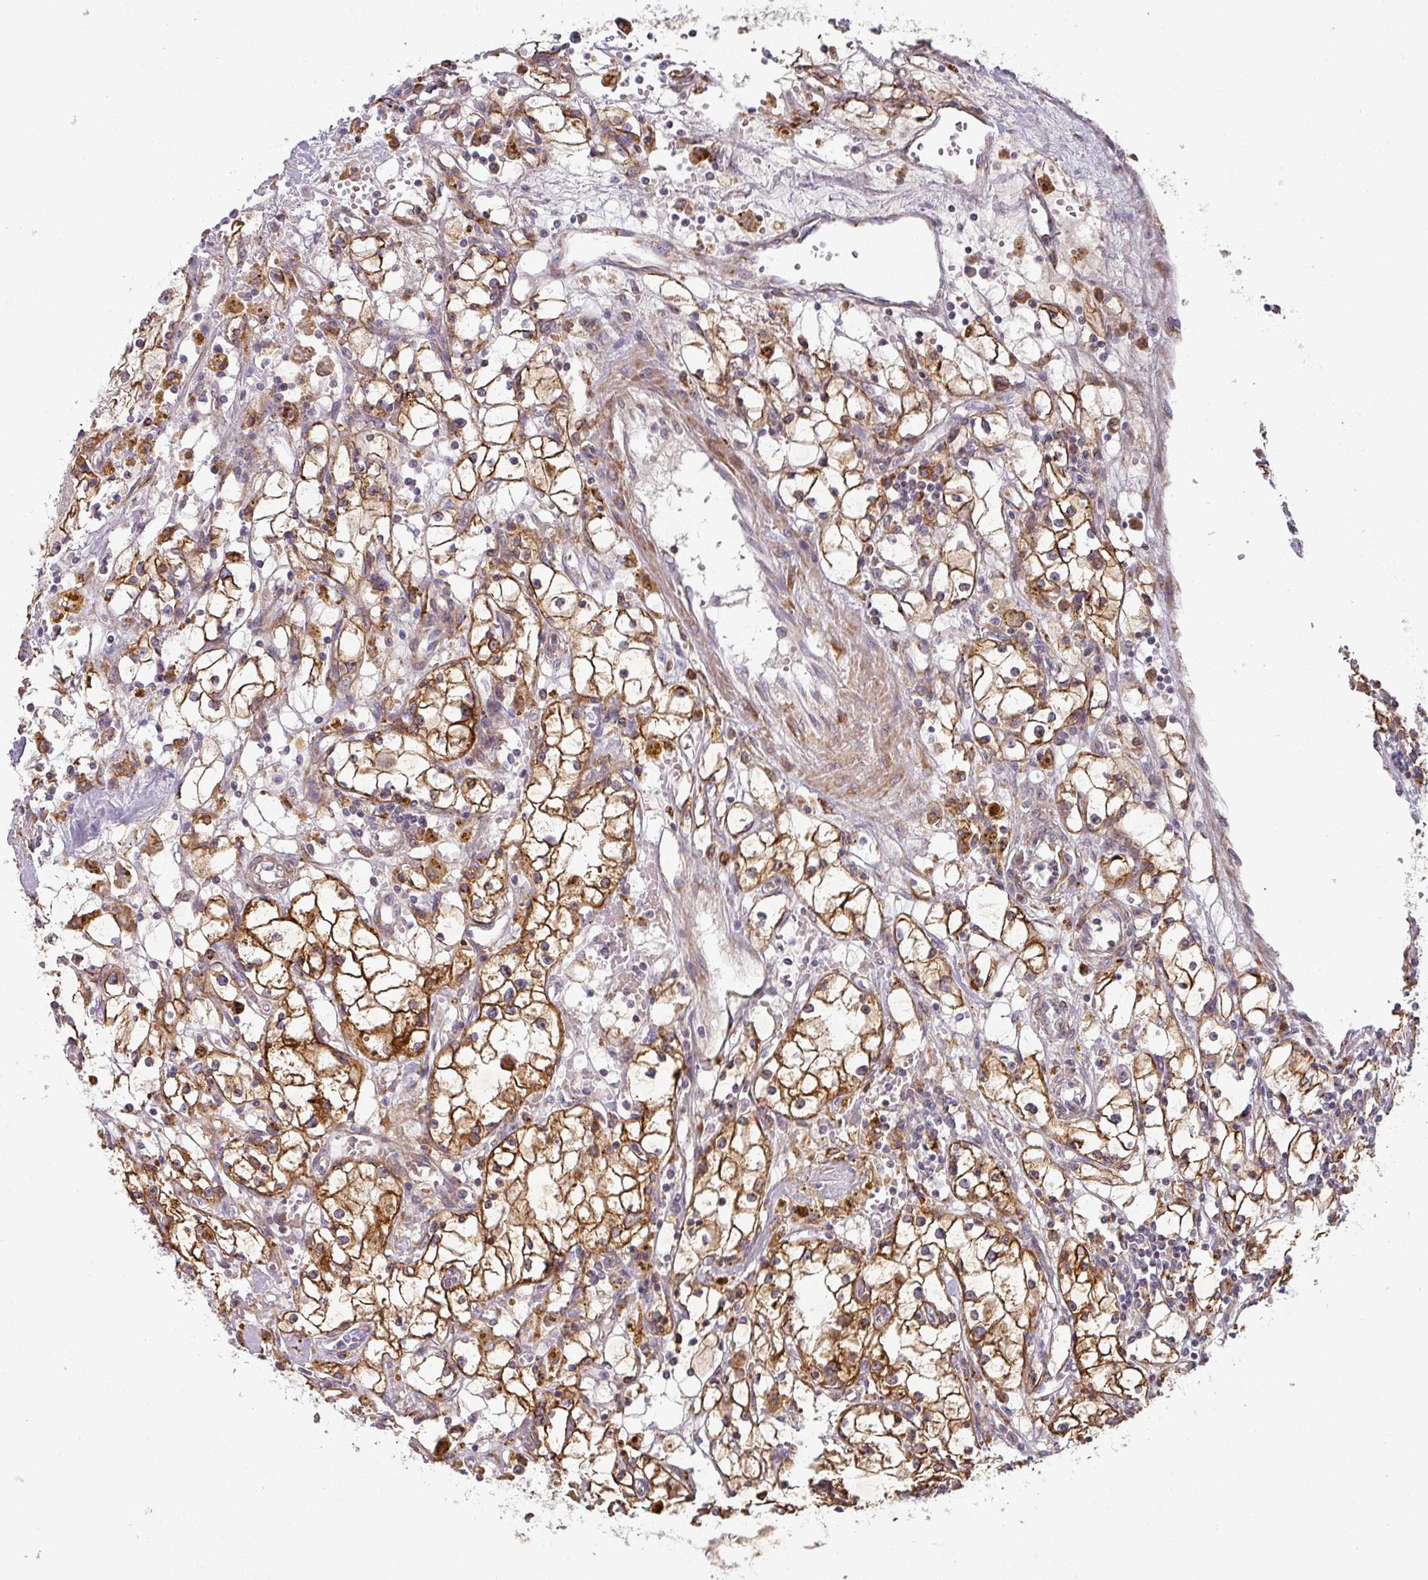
{"staining": {"intensity": "strong", "quantity": ">75%", "location": "cytoplasmic/membranous"}, "tissue": "renal cancer", "cell_type": "Tumor cells", "image_type": "cancer", "snomed": [{"axis": "morphology", "description": "Adenocarcinoma, NOS"}, {"axis": "topography", "description": "Kidney"}], "caption": "Tumor cells display high levels of strong cytoplasmic/membranous positivity in about >75% of cells in renal cancer. (brown staining indicates protein expression, while blue staining denotes nuclei).", "gene": "ZNF268", "patient": {"sex": "male", "age": 56}}